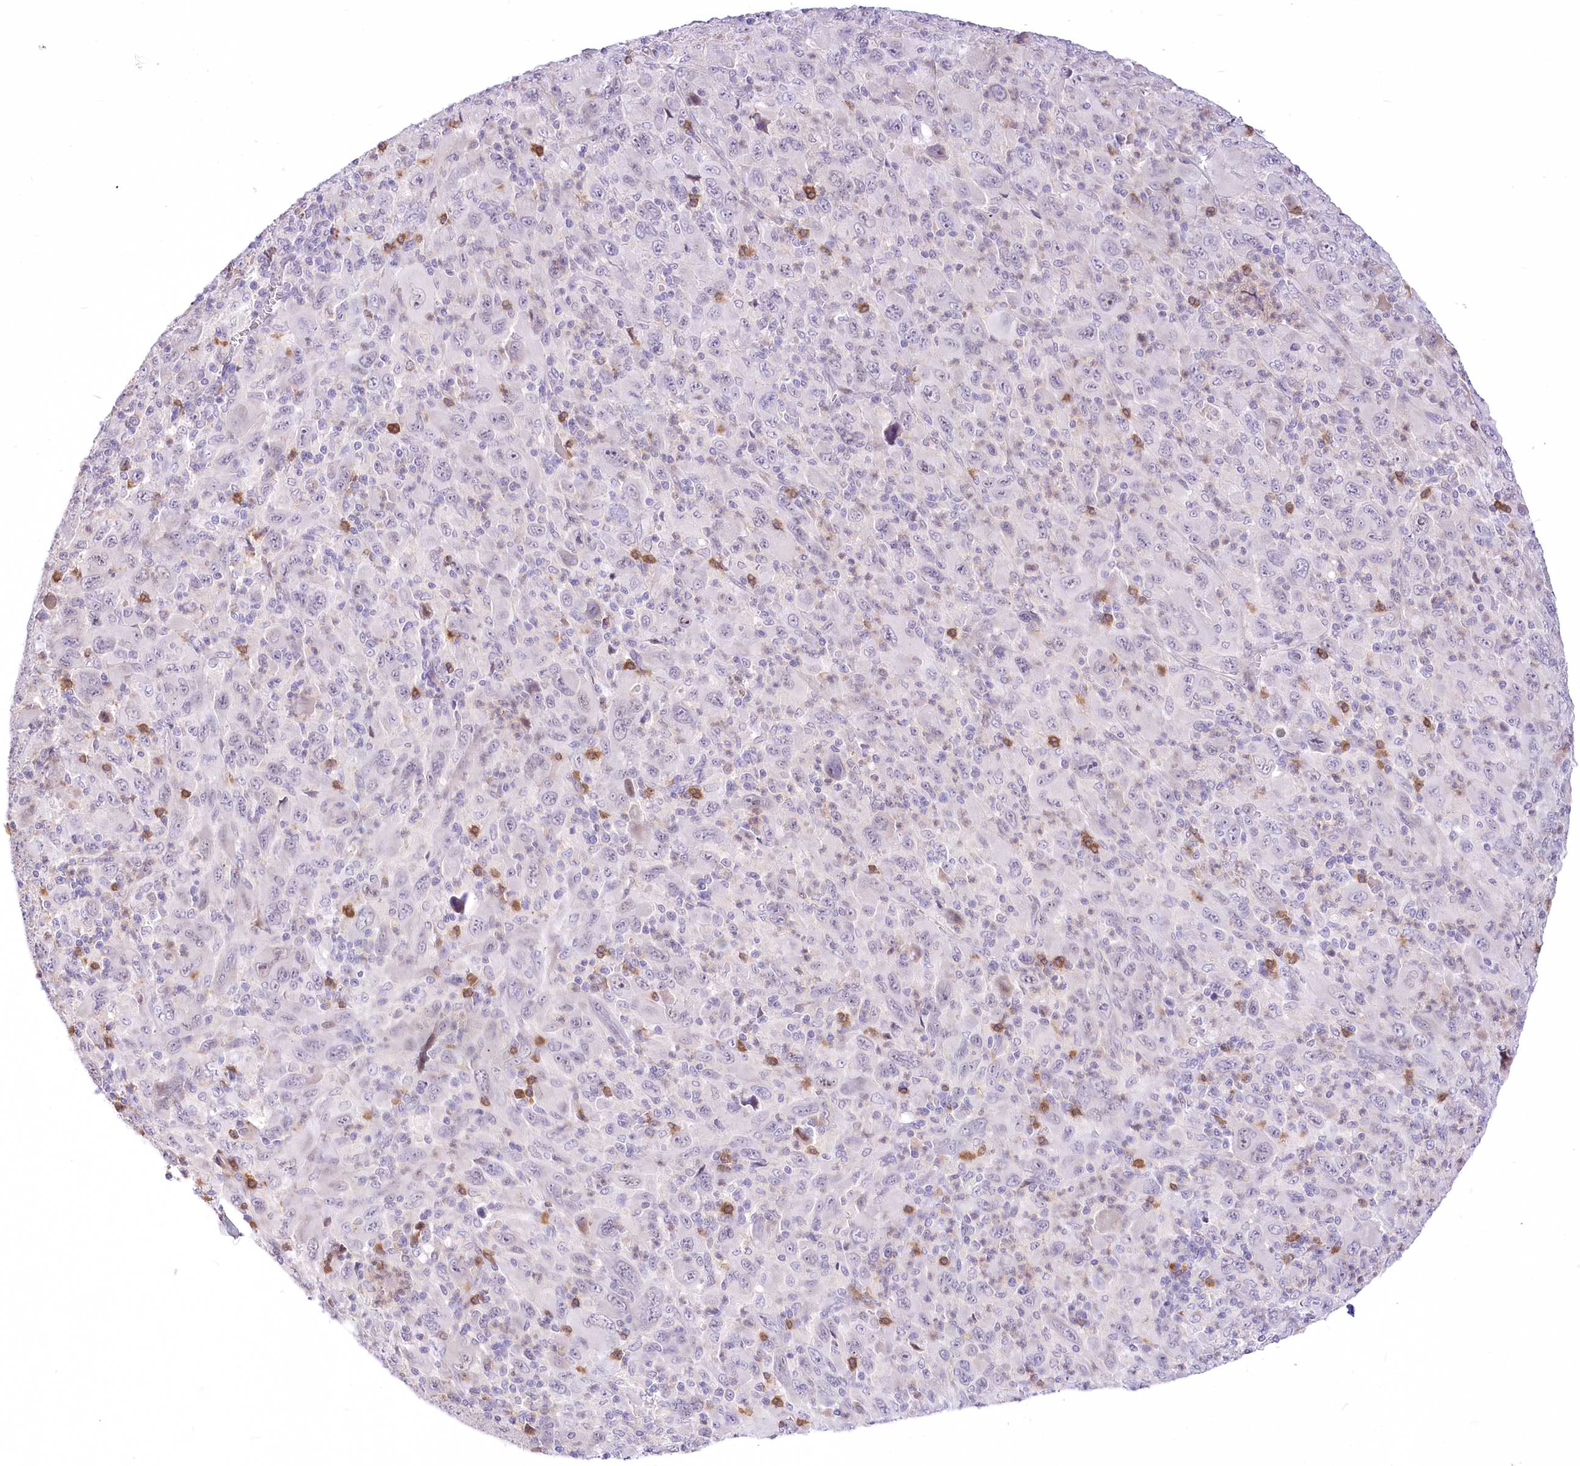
{"staining": {"intensity": "negative", "quantity": "none", "location": "none"}, "tissue": "melanoma", "cell_type": "Tumor cells", "image_type": "cancer", "snomed": [{"axis": "morphology", "description": "Malignant melanoma, Metastatic site"}, {"axis": "topography", "description": "Skin"}], "caption": "The photomicrograph displays no staining of tumor cells in melanoma.", "gene": "BEND7", "patient": {"sex": "female", "age": 56}}